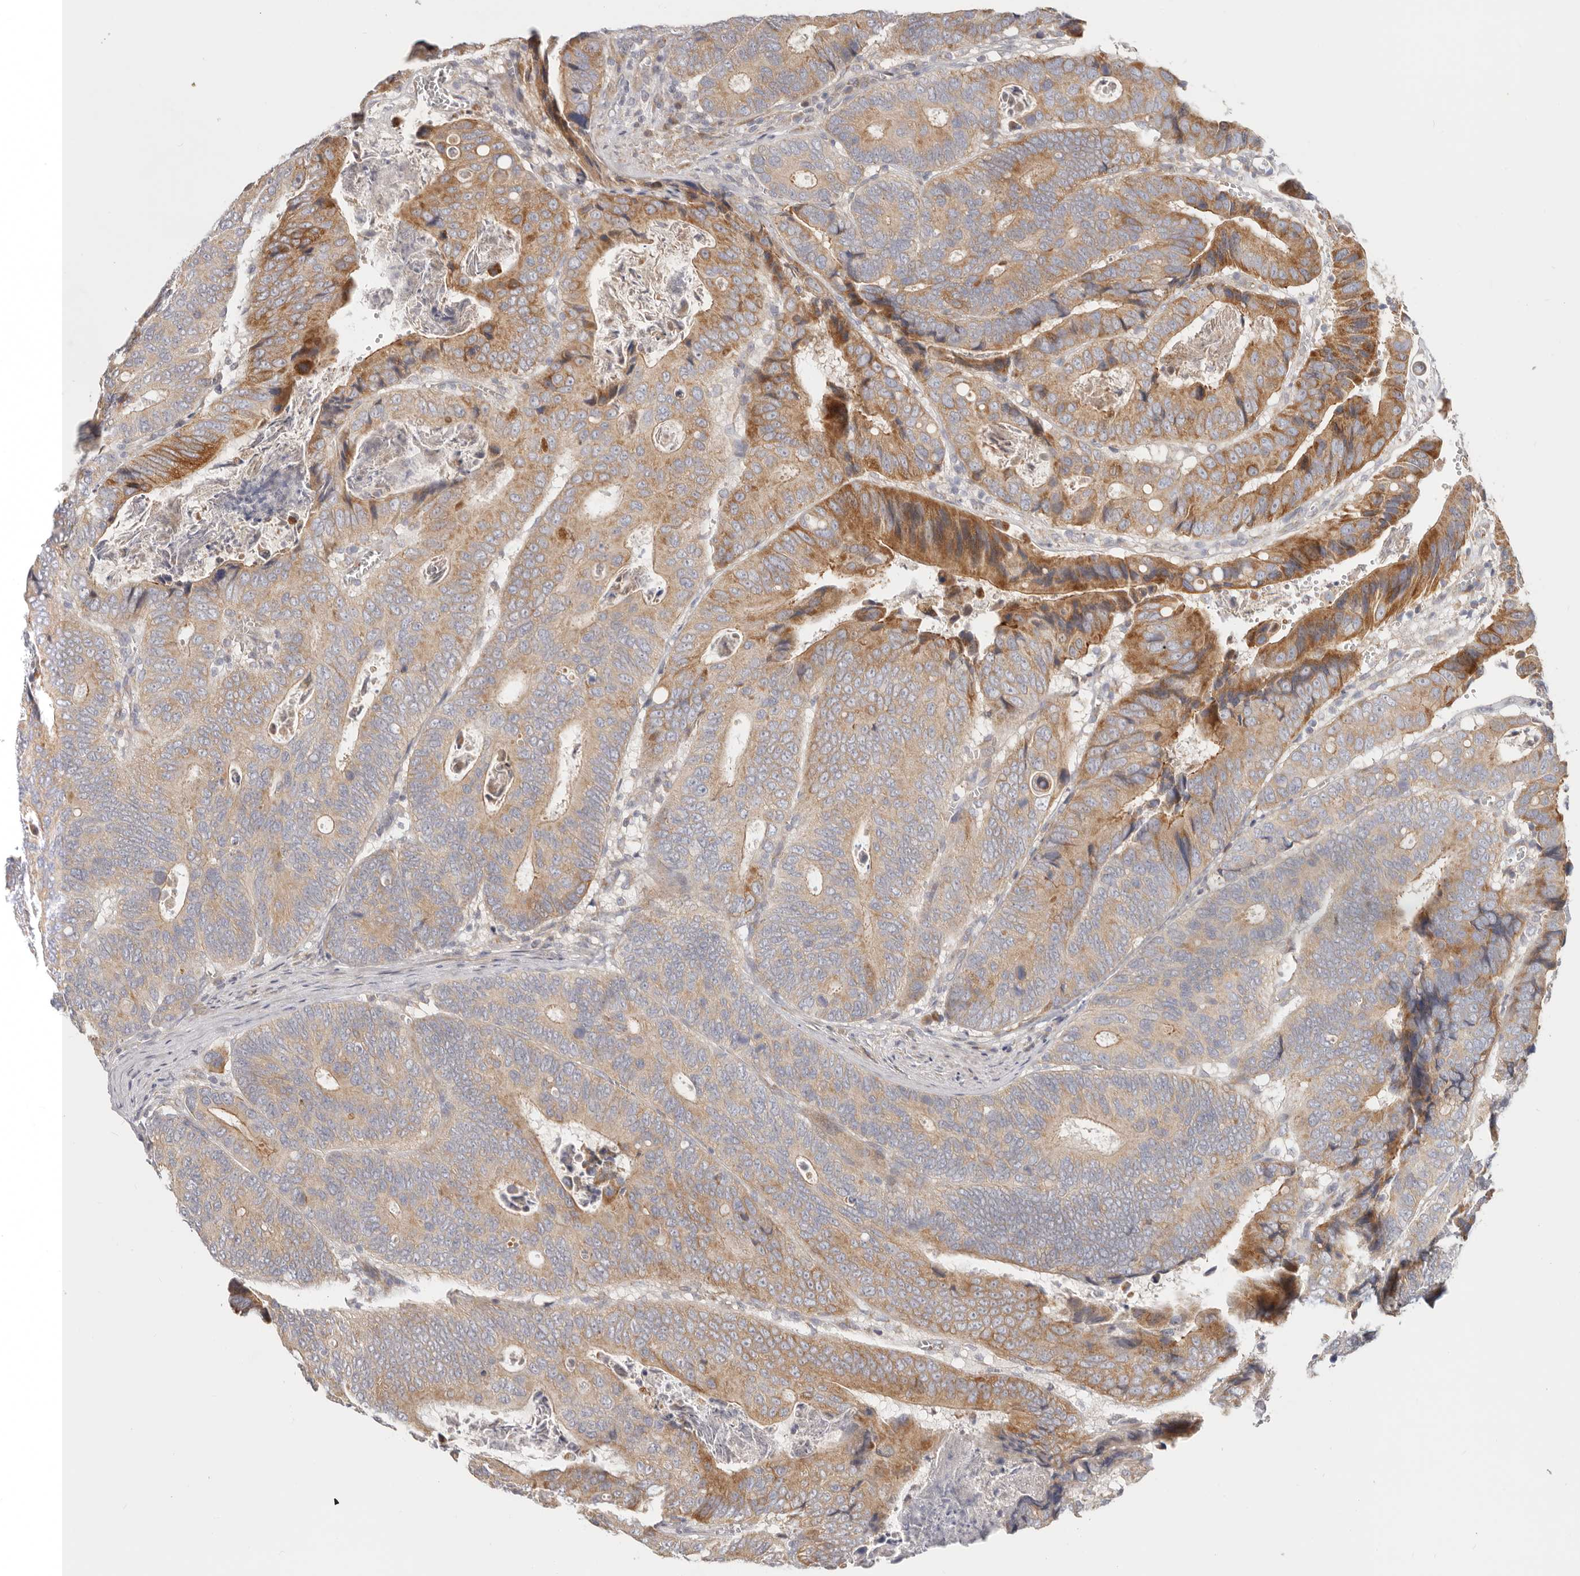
{"staining": {"intensity": "strong", "quantity": "25%-75%", "location": "cytoplasmic/membranous"}, "tissue": "colorectal cancer", "cell_type": "Tumor cells", "image_type": "cancer", "snomed": [{"axis": "morphology", "description": "Inflammation, NOS"}, {"axis": "morphology", "description": "Adenocarcinoma, NOS"}, {"axis": "topography", "description": "Colon"}], "caption": "DAB immunohistochemical staining of human colorectal cancer shows strong cytoplasmic/membranous protein staining in approximately 25%-75% of tumor cells. Nuclei are stained in blue.", "gene": "TFB2M", "patient": {"sex": "male", "age": 72}}